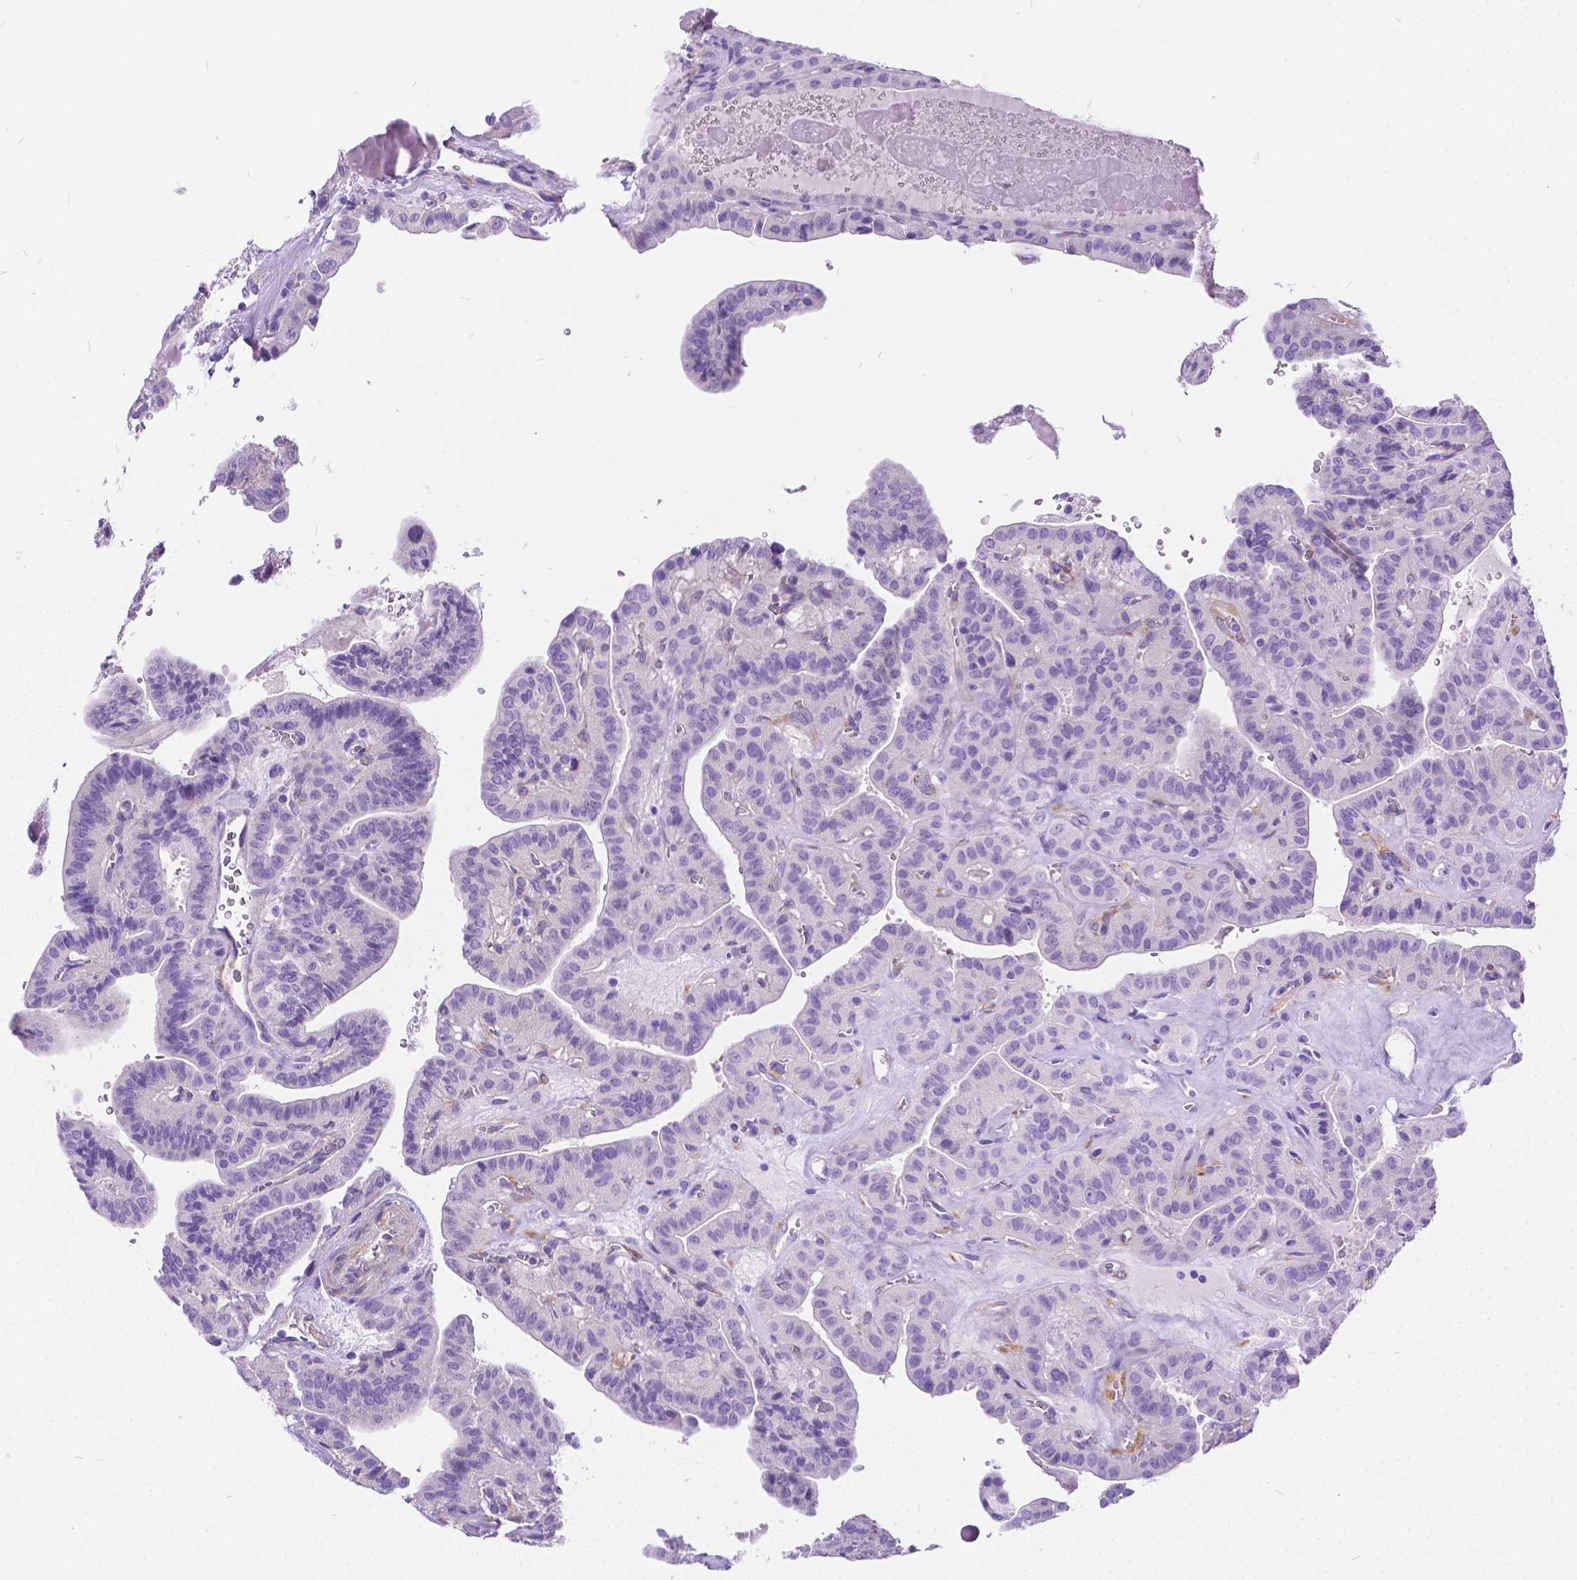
{"staining": {"intensity": "negative", "quantity": "none", "location": "none"}, "tissue": "thyroid cancer", "cell_type": "Tumor cells", "image_type": "cancer", "snomed": [{"axis": "morphology", "description": "Papillary adenocarcinoma, NOS"}, {"axis": "topography", "description": "Thyroid gland"}], "caption": "Tumor cells show no significant positivity in thyroid cancer (papillary adenocarcinoma).", "gene": "CHRM1", "patient": {"sex": "male", "age": 52}}